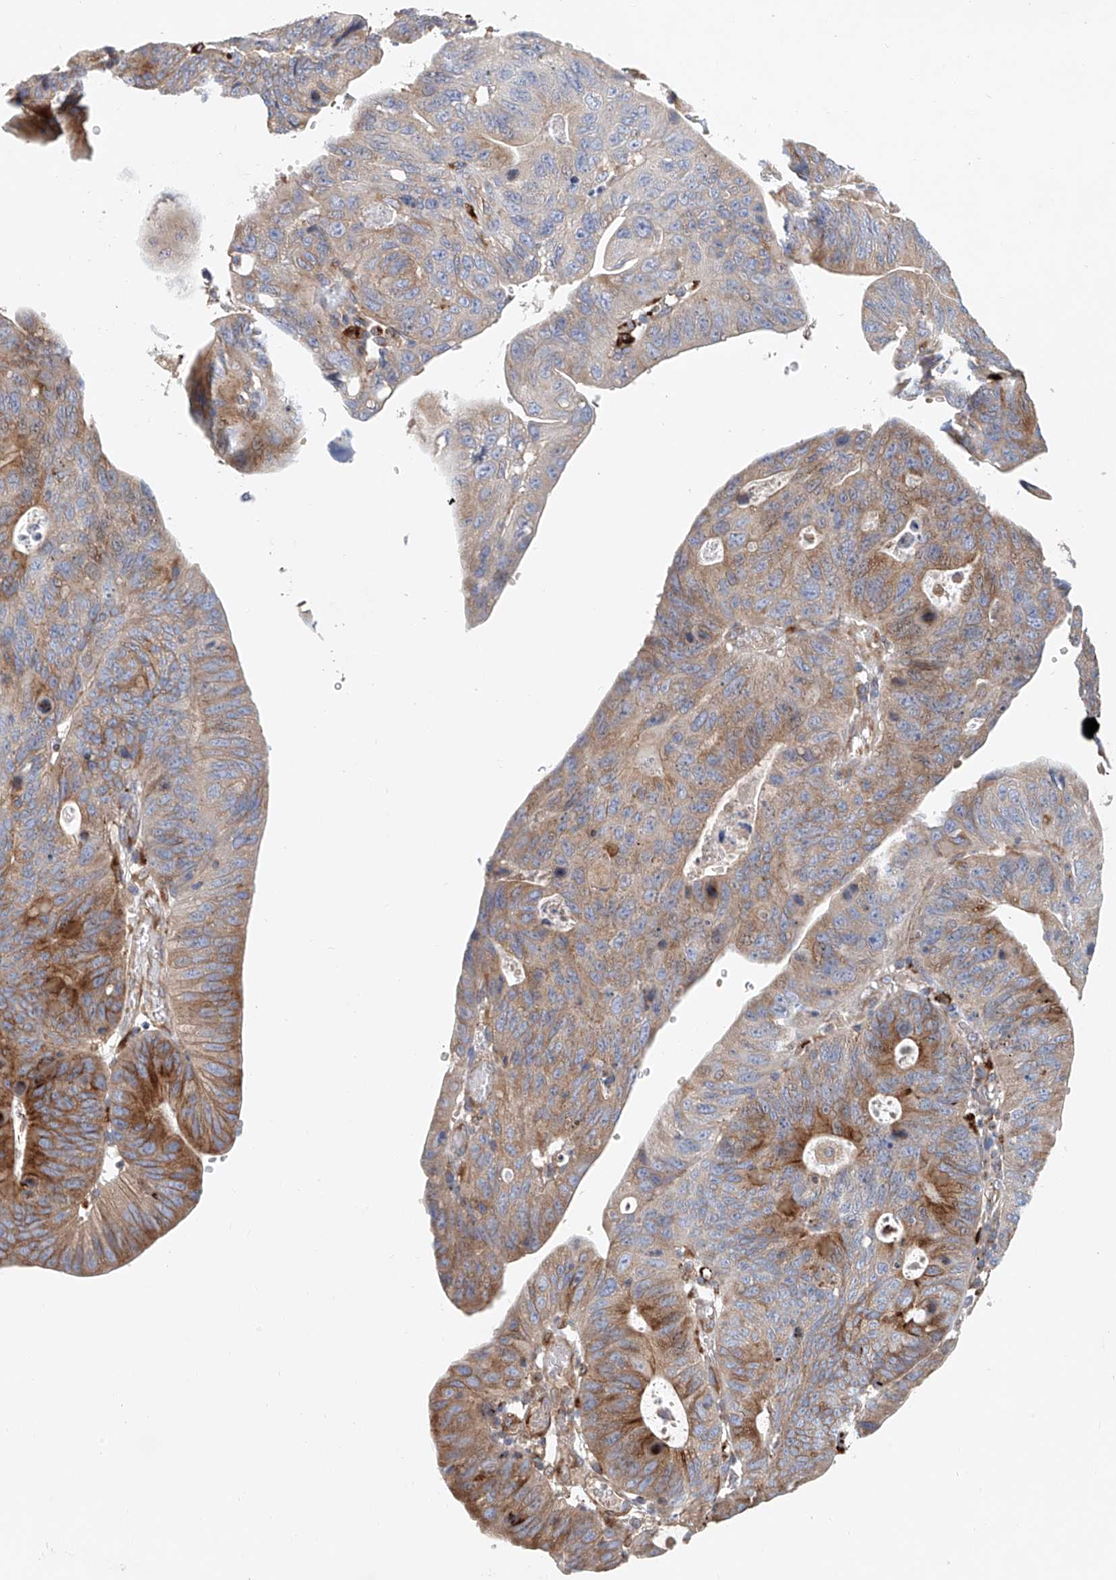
{"staining": {"intensity": "moderate", "quantity": "25%-75%", "location": "cytoplasmic/membranous"}, "tissue": "stomach cancer", "cell_type": "Tumor cells", "image_type": "cancer", "snomed": [{"axis": "morphology", "description": "Adenocarcinoma, NOS"}, {"axis": "topography", "description": "Stomach"}], "caption": "This is a photomicrograph of immunohistochemistry (IHC) staining of stomach adenocarcinoma, which shows moderate positivity in the cytoplasmic/membranous of tumor cells.", "gene": "HGSNAT", "patient": {"sex": "male", "age": 59}}